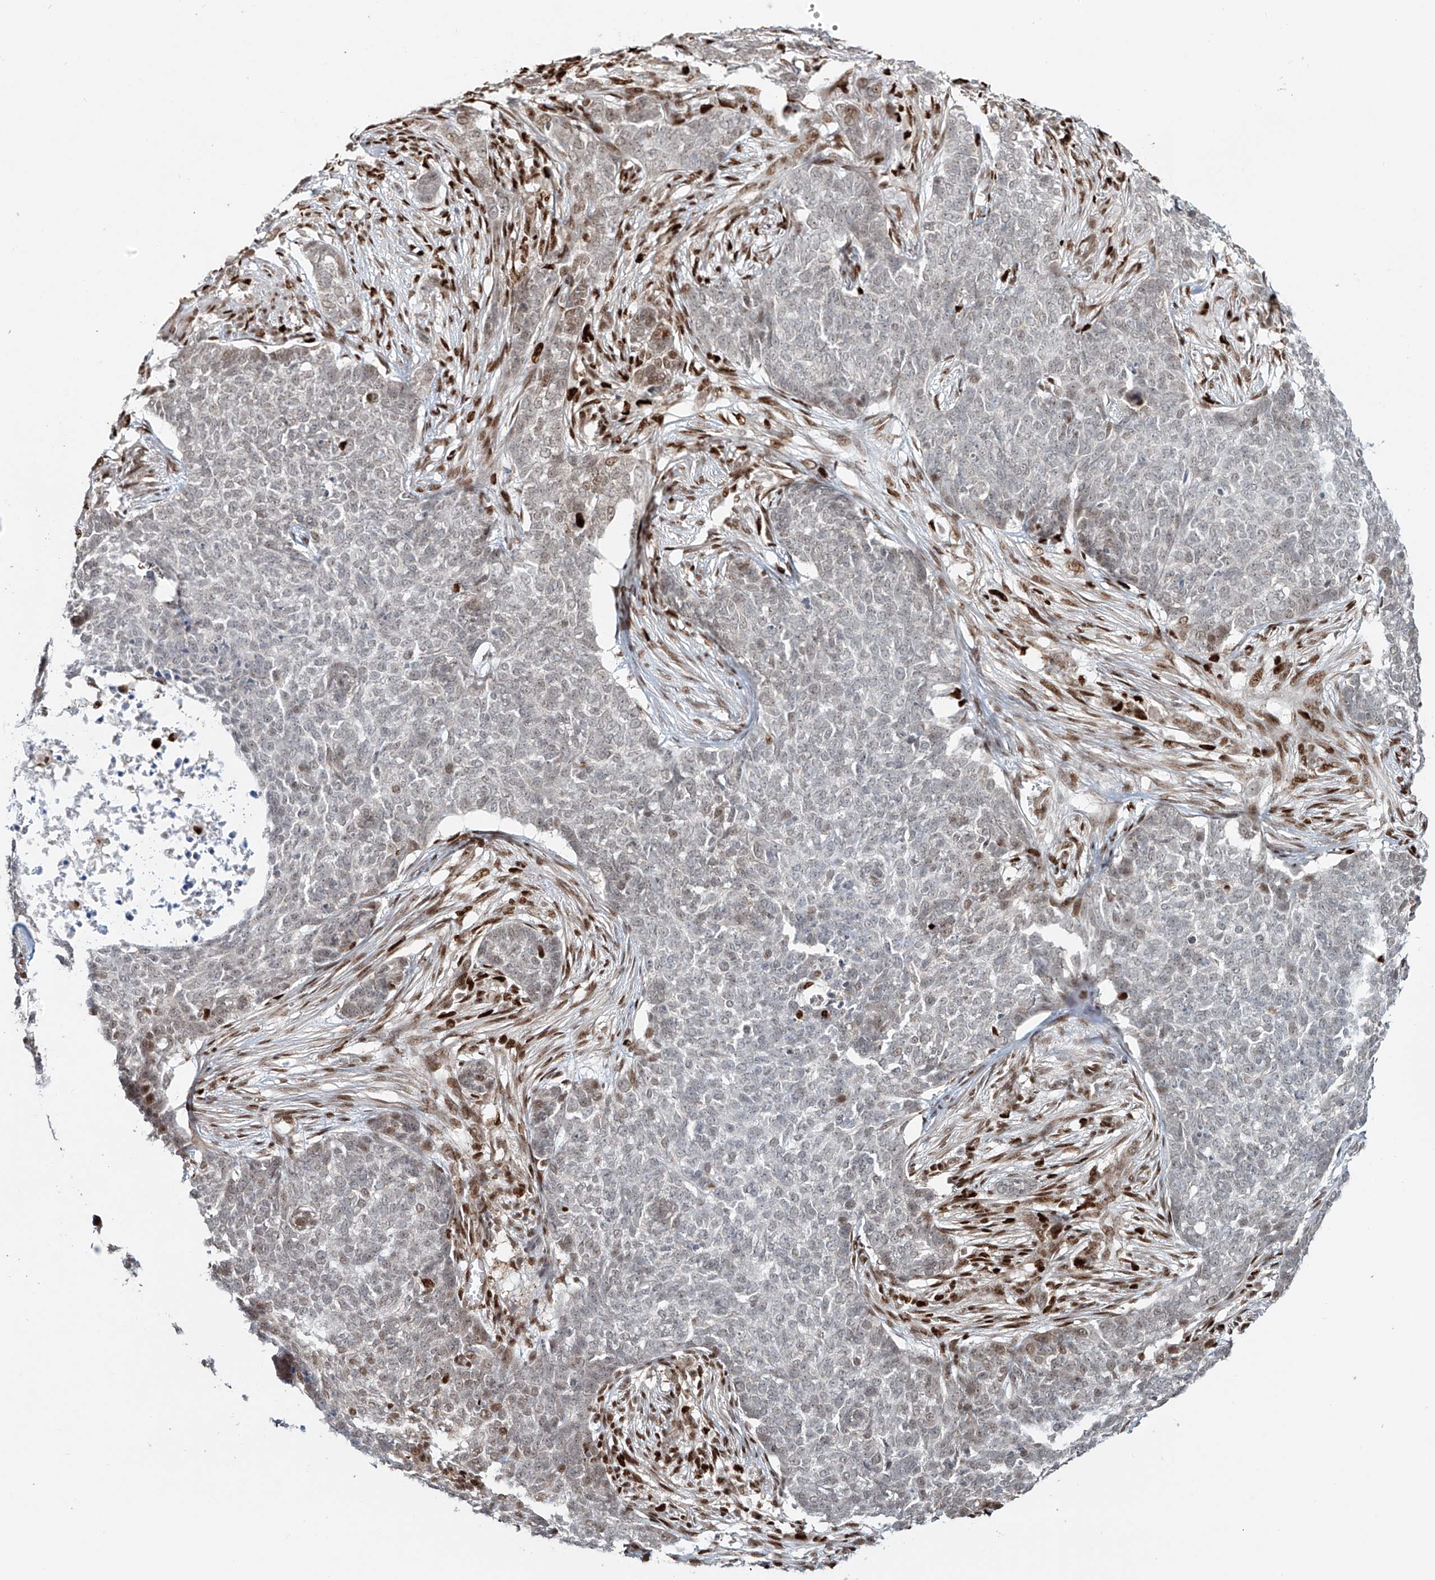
{"staining": {"intensity": "weak", "quantity": "<25%", "location": "nuclear"}, "tissue": "skin cancer", "cell_type": "Tumor cells", "image_type": "cancer", "snomed": [{"axis": "morphology", "description": "Basal cell carcinoma"}, {"axis": "topography", "description": "Skin"}], "caption": "Immunohistochemical staining of skin cancer (basal cell carcinoma) reveals no significant expression in tumor cells.", "gene": "DZIP1L", "patient": {"sex": "male", "age": 85}}